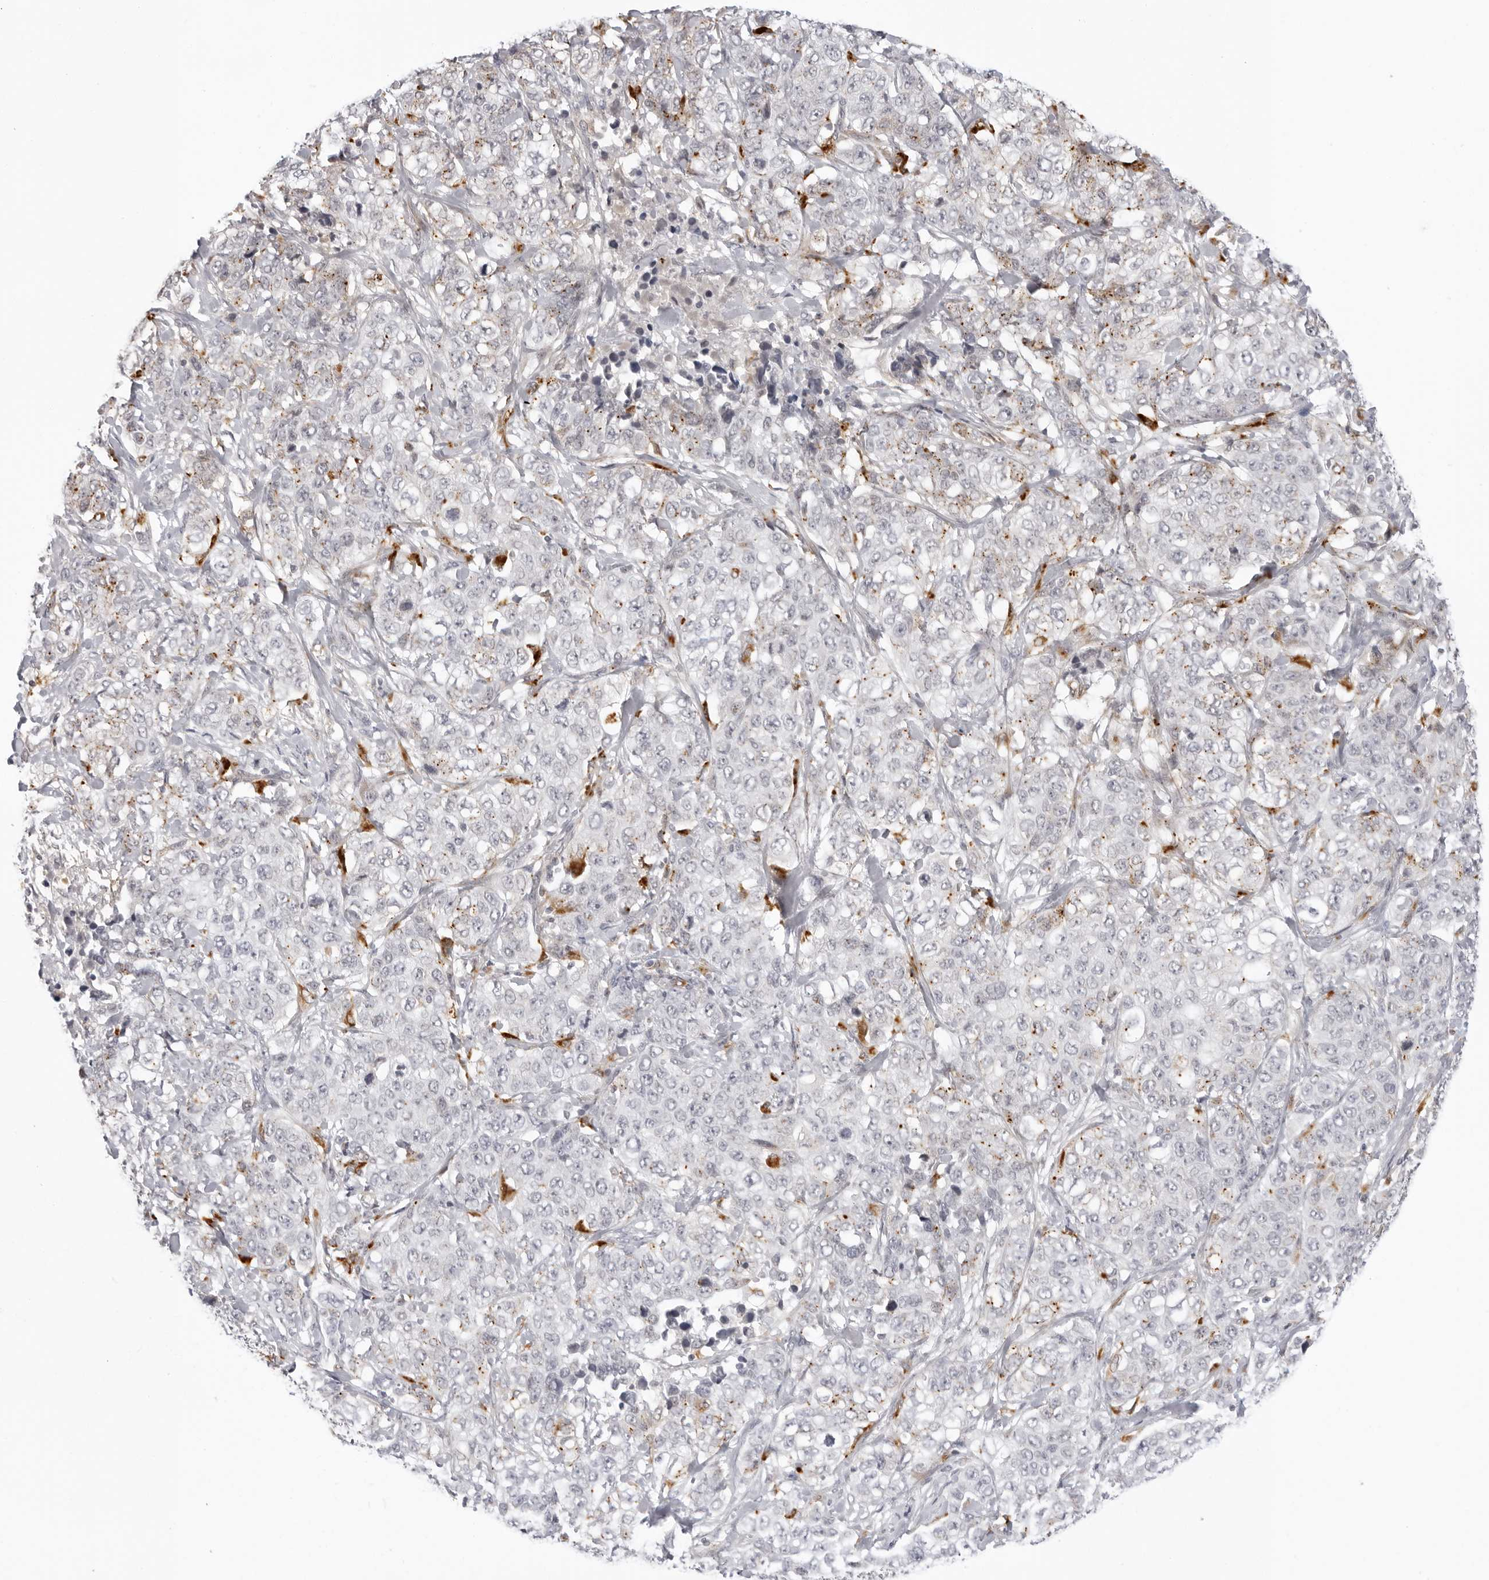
{"staining": {"intensity": "negative", "quantity": "none", "location": "none"}, "tissue": "stomach cancer", "cell_type": "Tumor cells", "image_type": "cancer", "snomed": [{"axis": "morphology", "description": "Adenocarcinoma, NOS"}, {"axis": "topography", "description": "Stomach"}], "caption": "Tumor cells are negative for brown protein staining in stomach cancer (adenocarcinoma).", "gene": "STRADB", "patient": {"sex": "male", "age": 48}}